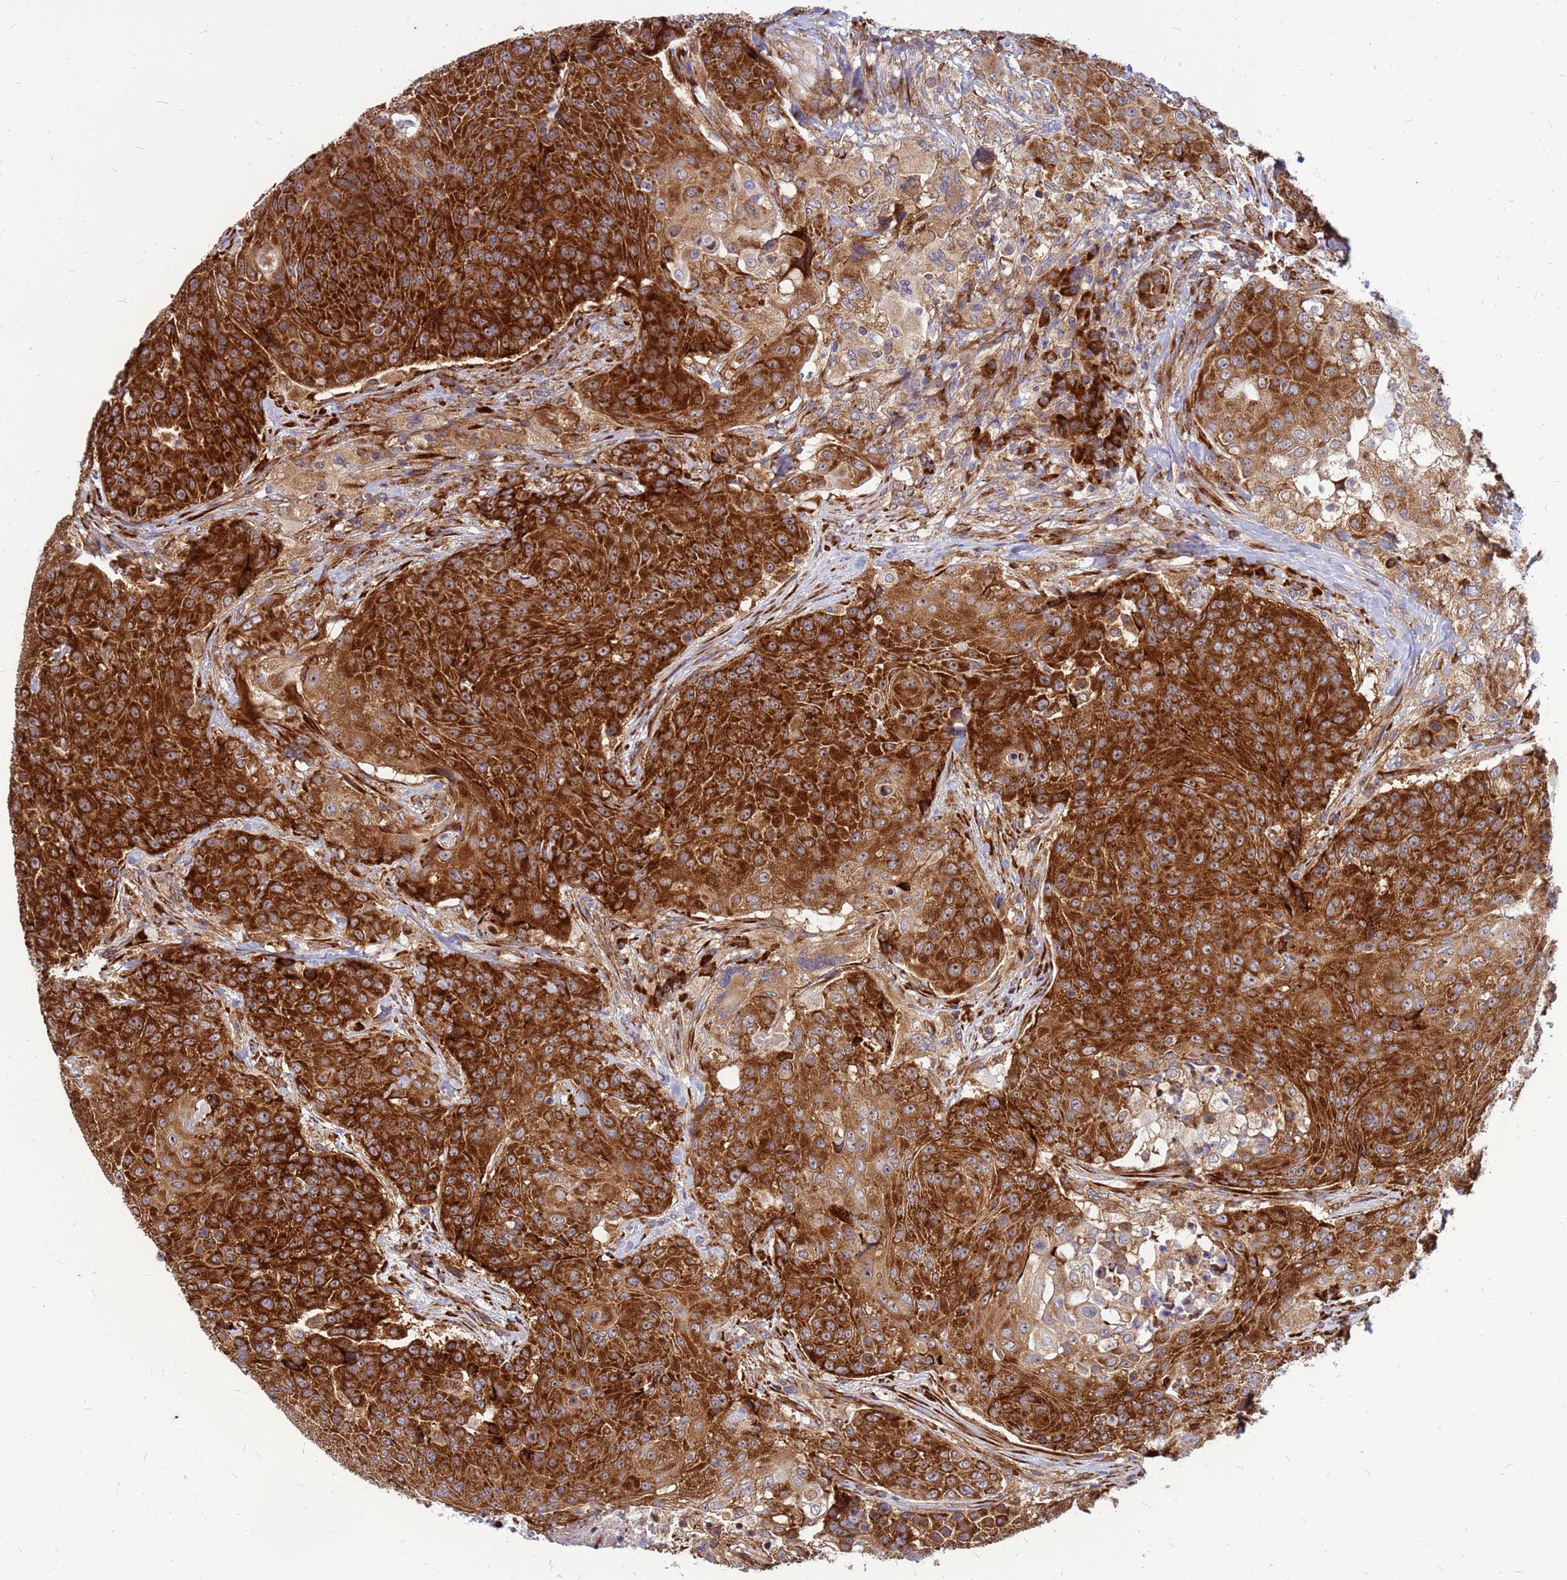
{"staining": {"intensity": "strong", "quantity": ">75%", "location": "cytoplasmic/membranous"}, "tissue": "urothelial cancer", "cell_type": "Tumor cells", "image_type": "cancer", "snomed": [{"axis": "morphology", "description": "Urothelial carcinoma, High grade"}, {"axis": "topography", "description": "Urinary bladder"}], "caption": "Strong cytoplasmic/membranous positivity is appreciated in about >75% of tumor cells in urothelial carcinoma (high-grade).", "gene": "RPL8", "patient": {"sex": "female", "age": 63}}